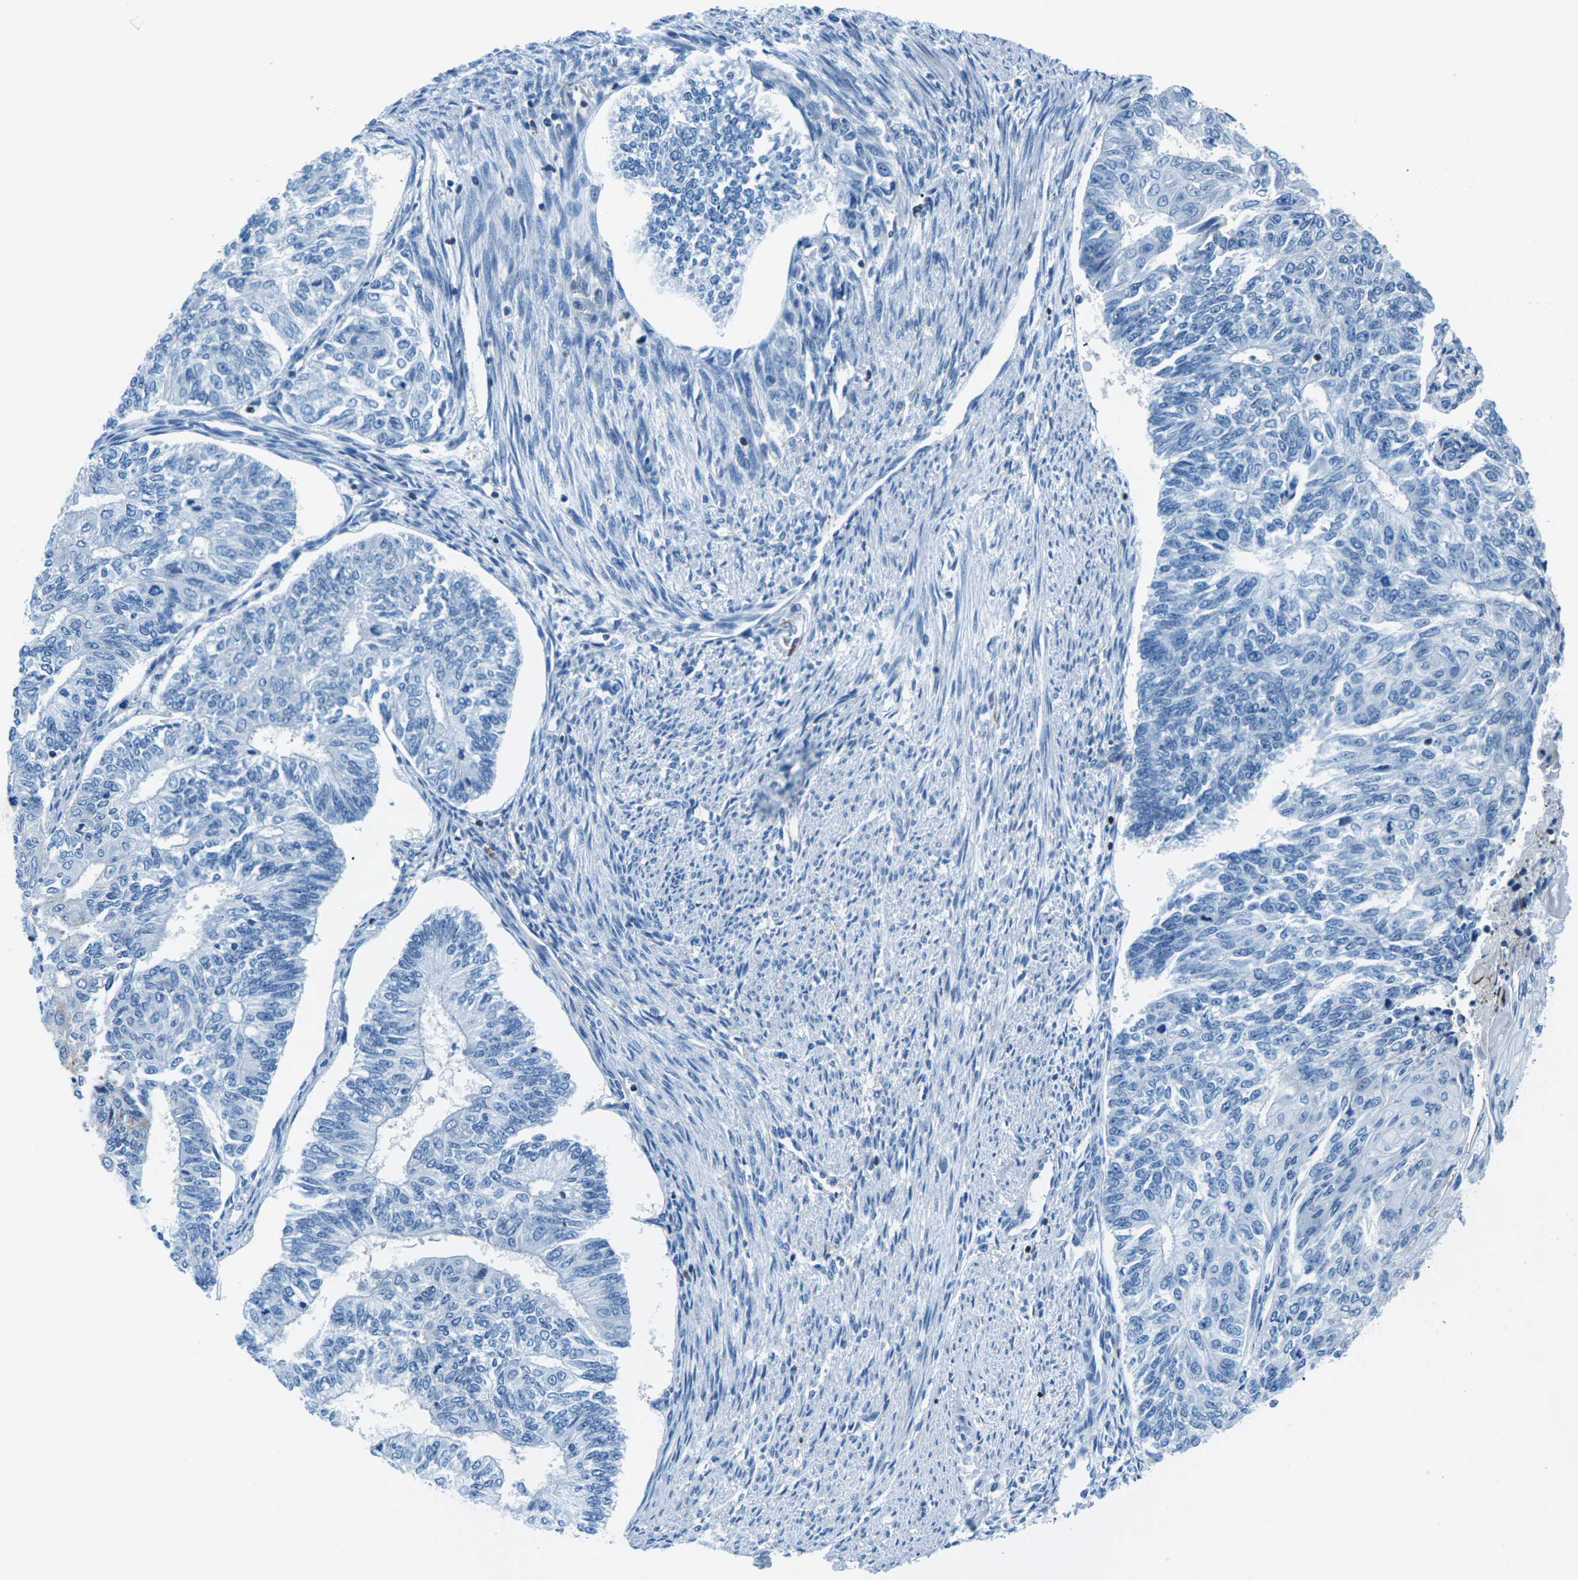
{"staining": {"intensity": "negative", "quantity": "none", "location": "none"}, "tissue": "endometrial cancer", "cell_type": "Tumor cells", "image_type": "cancer", "snomed": [{"axis": "morphology", "description": "Adenocarcinoma, NOS"}, {"axis": "topography", "description": "Endometrium"}], "caption": "This is an immunohistochemistry (IHC) image of human endometrial adenocarcinoma. There is no staining in tumor cells.", "gene": "SOCS4", "patient": {"sex": "female", "age": 32}}